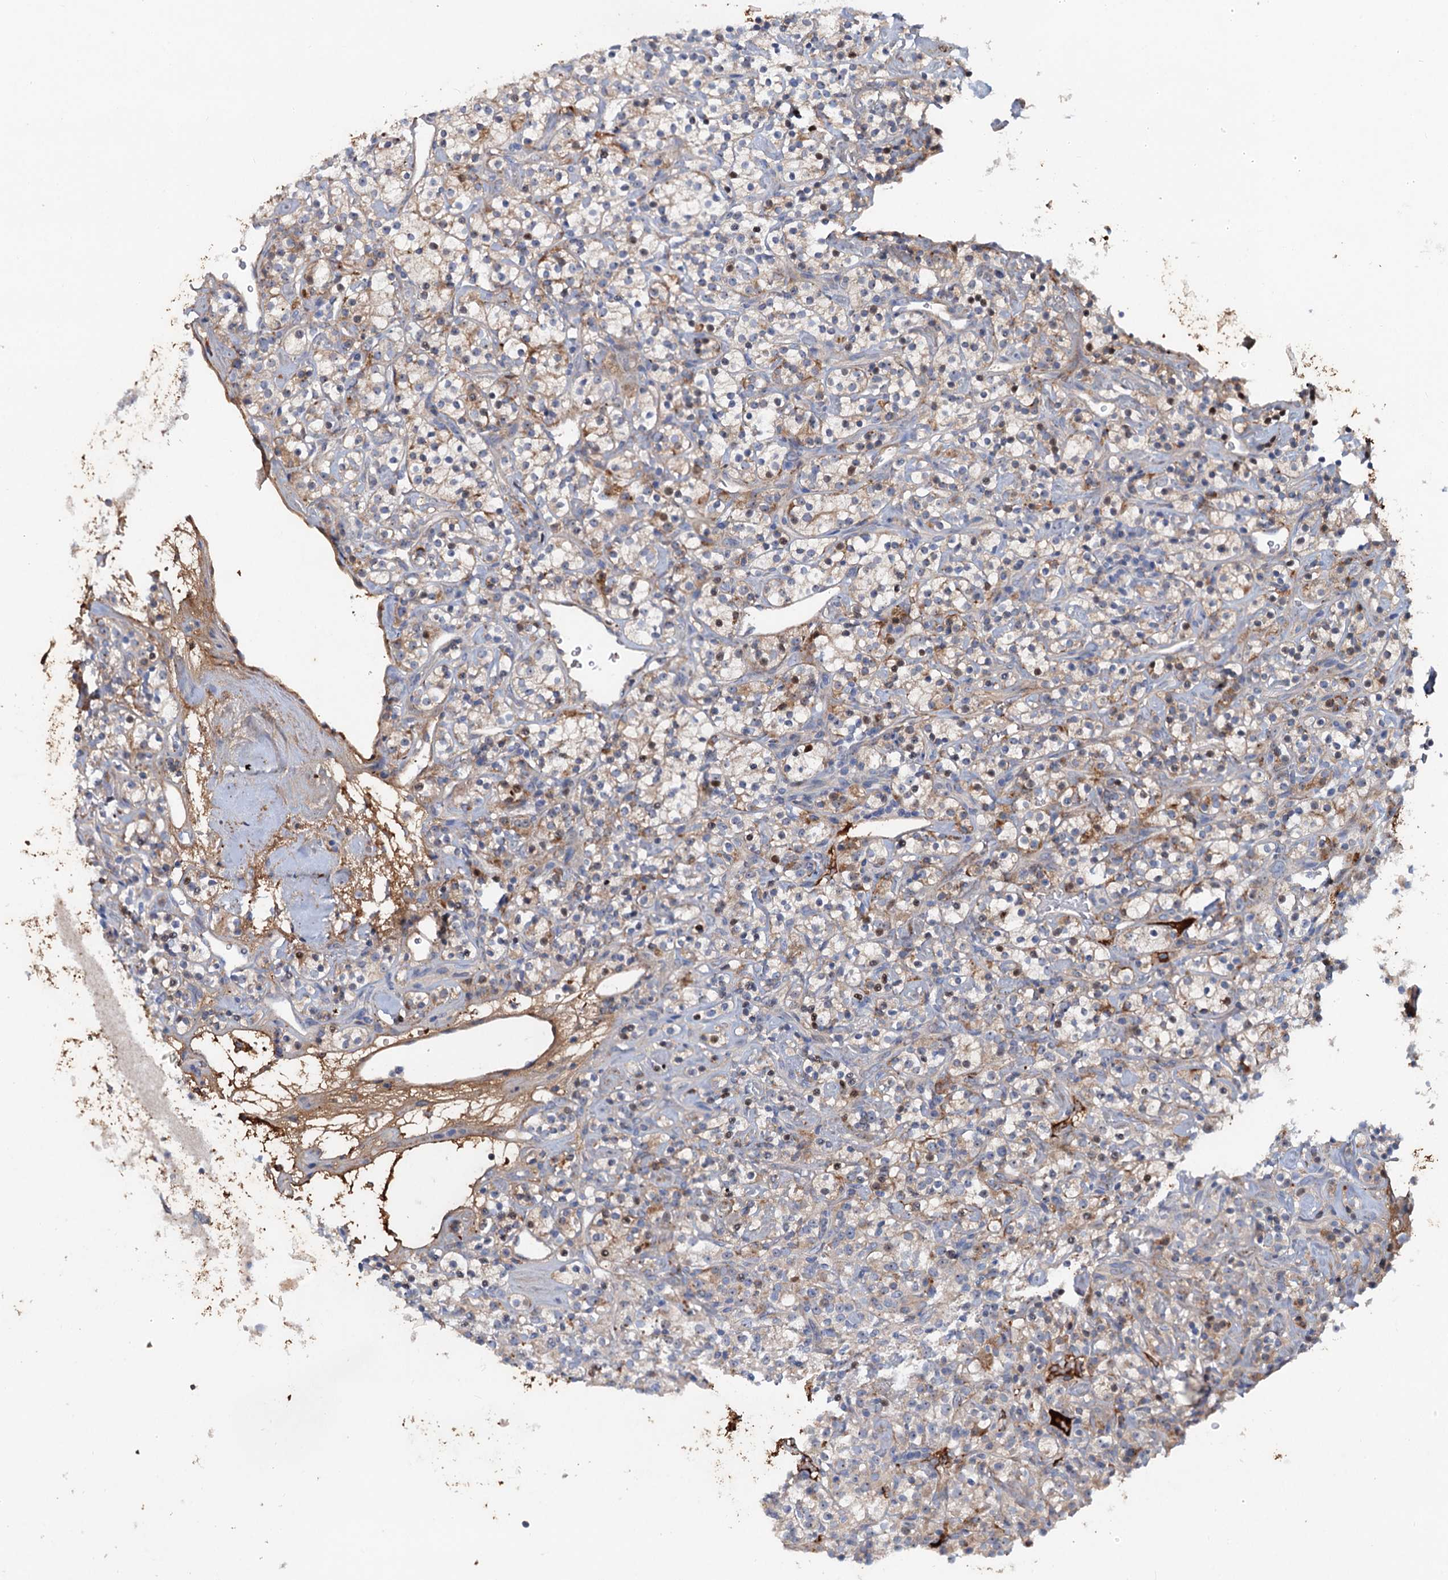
{"staining": {"intensity": "moderate", "quantity": "<25%", "location": "cytoplasmic/membranous,nuclear"}, "tissue": "renal cancer", "cell_type": "Tumor cells", "image_type": "cancer", "snomed": [{"axis": "morphology", "description": "Adenocarcinoma, NOS"}, {"axis": "topography", "description": "Kidney"}], "caption": "DAB immunohistochemical staining of human adenocarcinoma (renal) demonstrates moderate cytoplasmic/membranous and nuclear protein expression in about <25% of tumor cells. The protein is stained brown, and the nuclei are stained in blue (DAB (3,3'-diaminobenzidine) IHC with brightfield microscopy, high magnification).", "gene": "CHRD", "patient": {"sex": "male", "age": 77}}